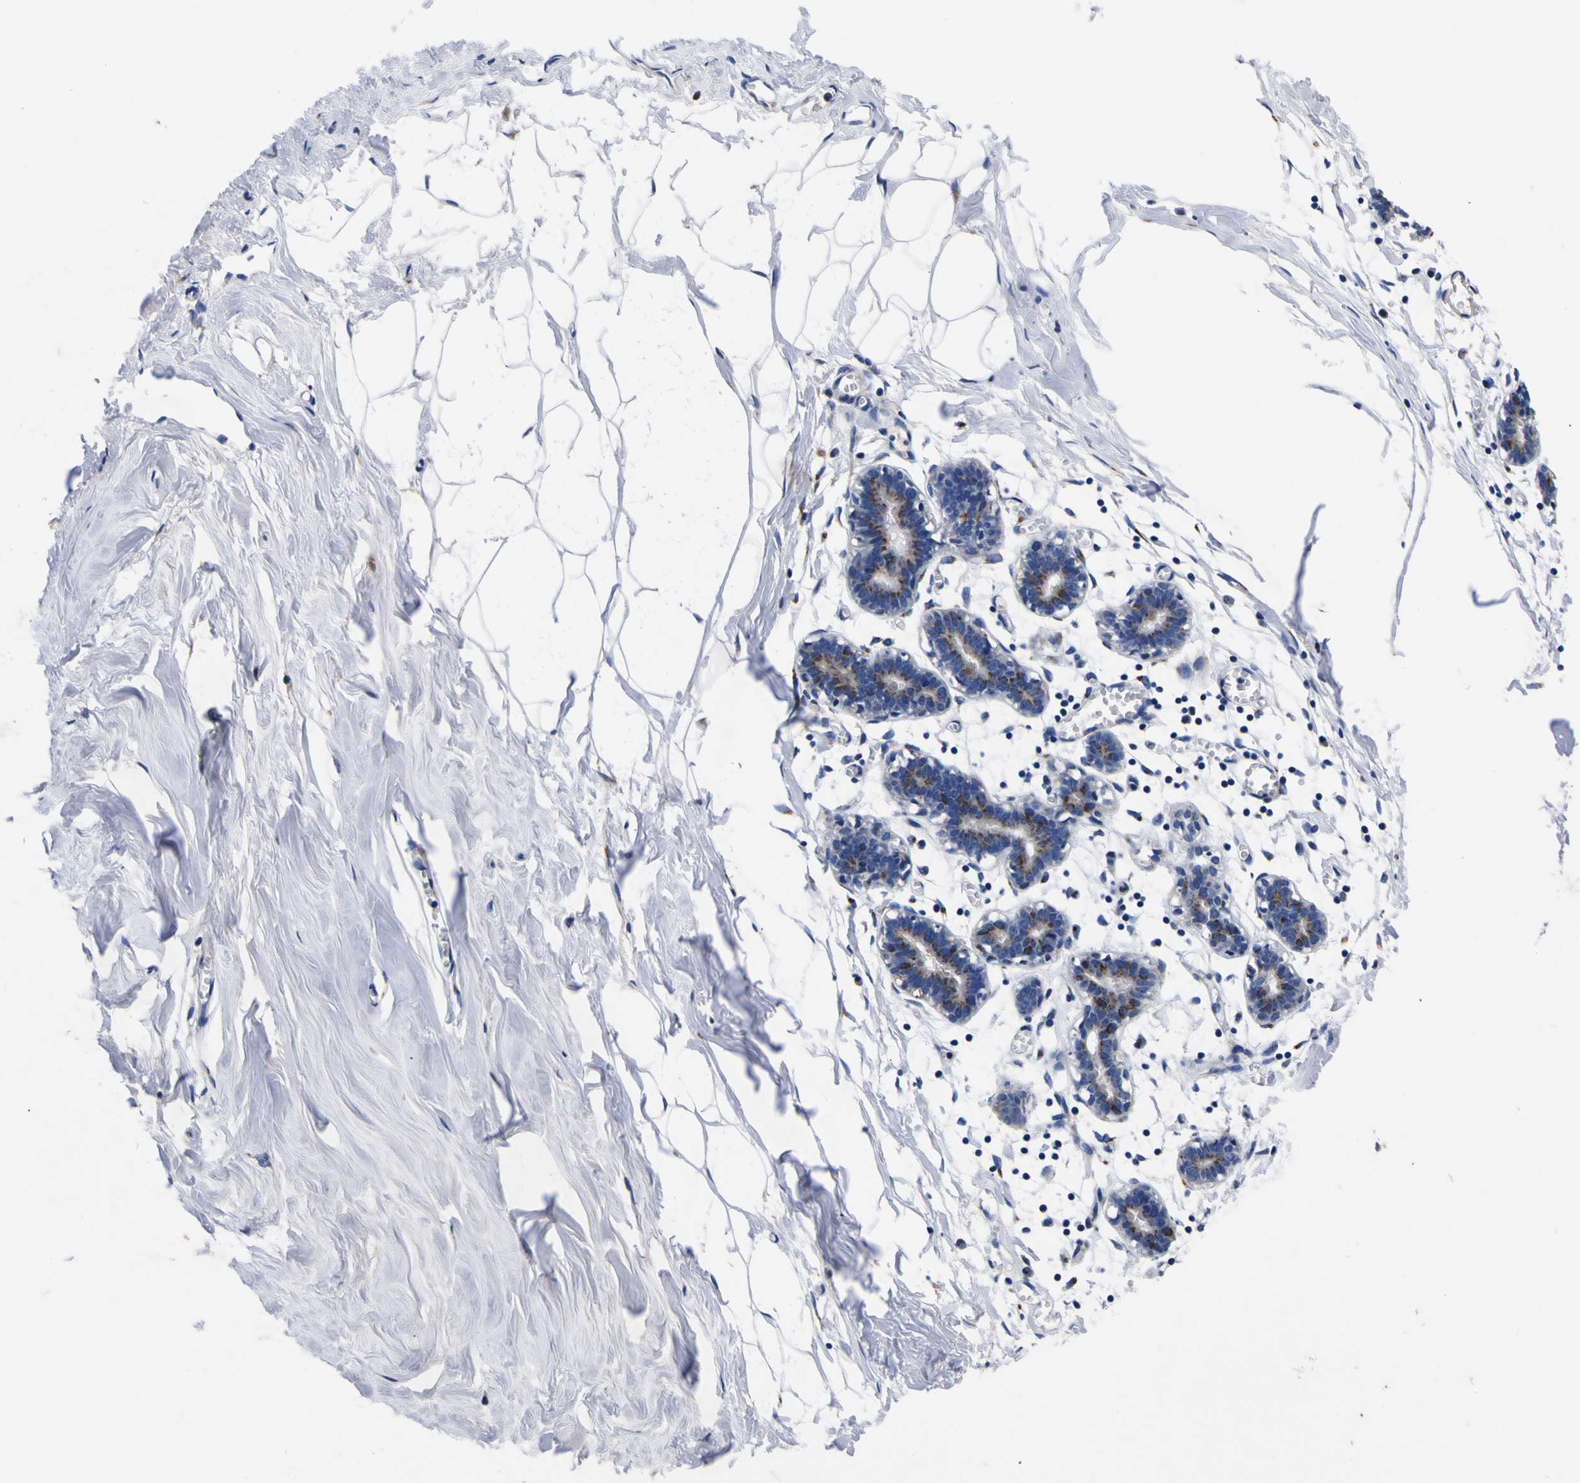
{"staining": {"intensity": "negative", "quantity": "none", "location": "none"}, "tissue": "breast", "cell_type": "Adipocytes", "image_type": "normal", "snomed": [{"axis": "morphology", "description": "Normal tissue, NOS"}, {"axis": "topography", "description": "Breast"}], "caption": "Photomicrograph shows no significant protein expression in adipocytes of unremarkable breast.", "gene": "COA1", "patient": {"sex": "female", "age": 37}}